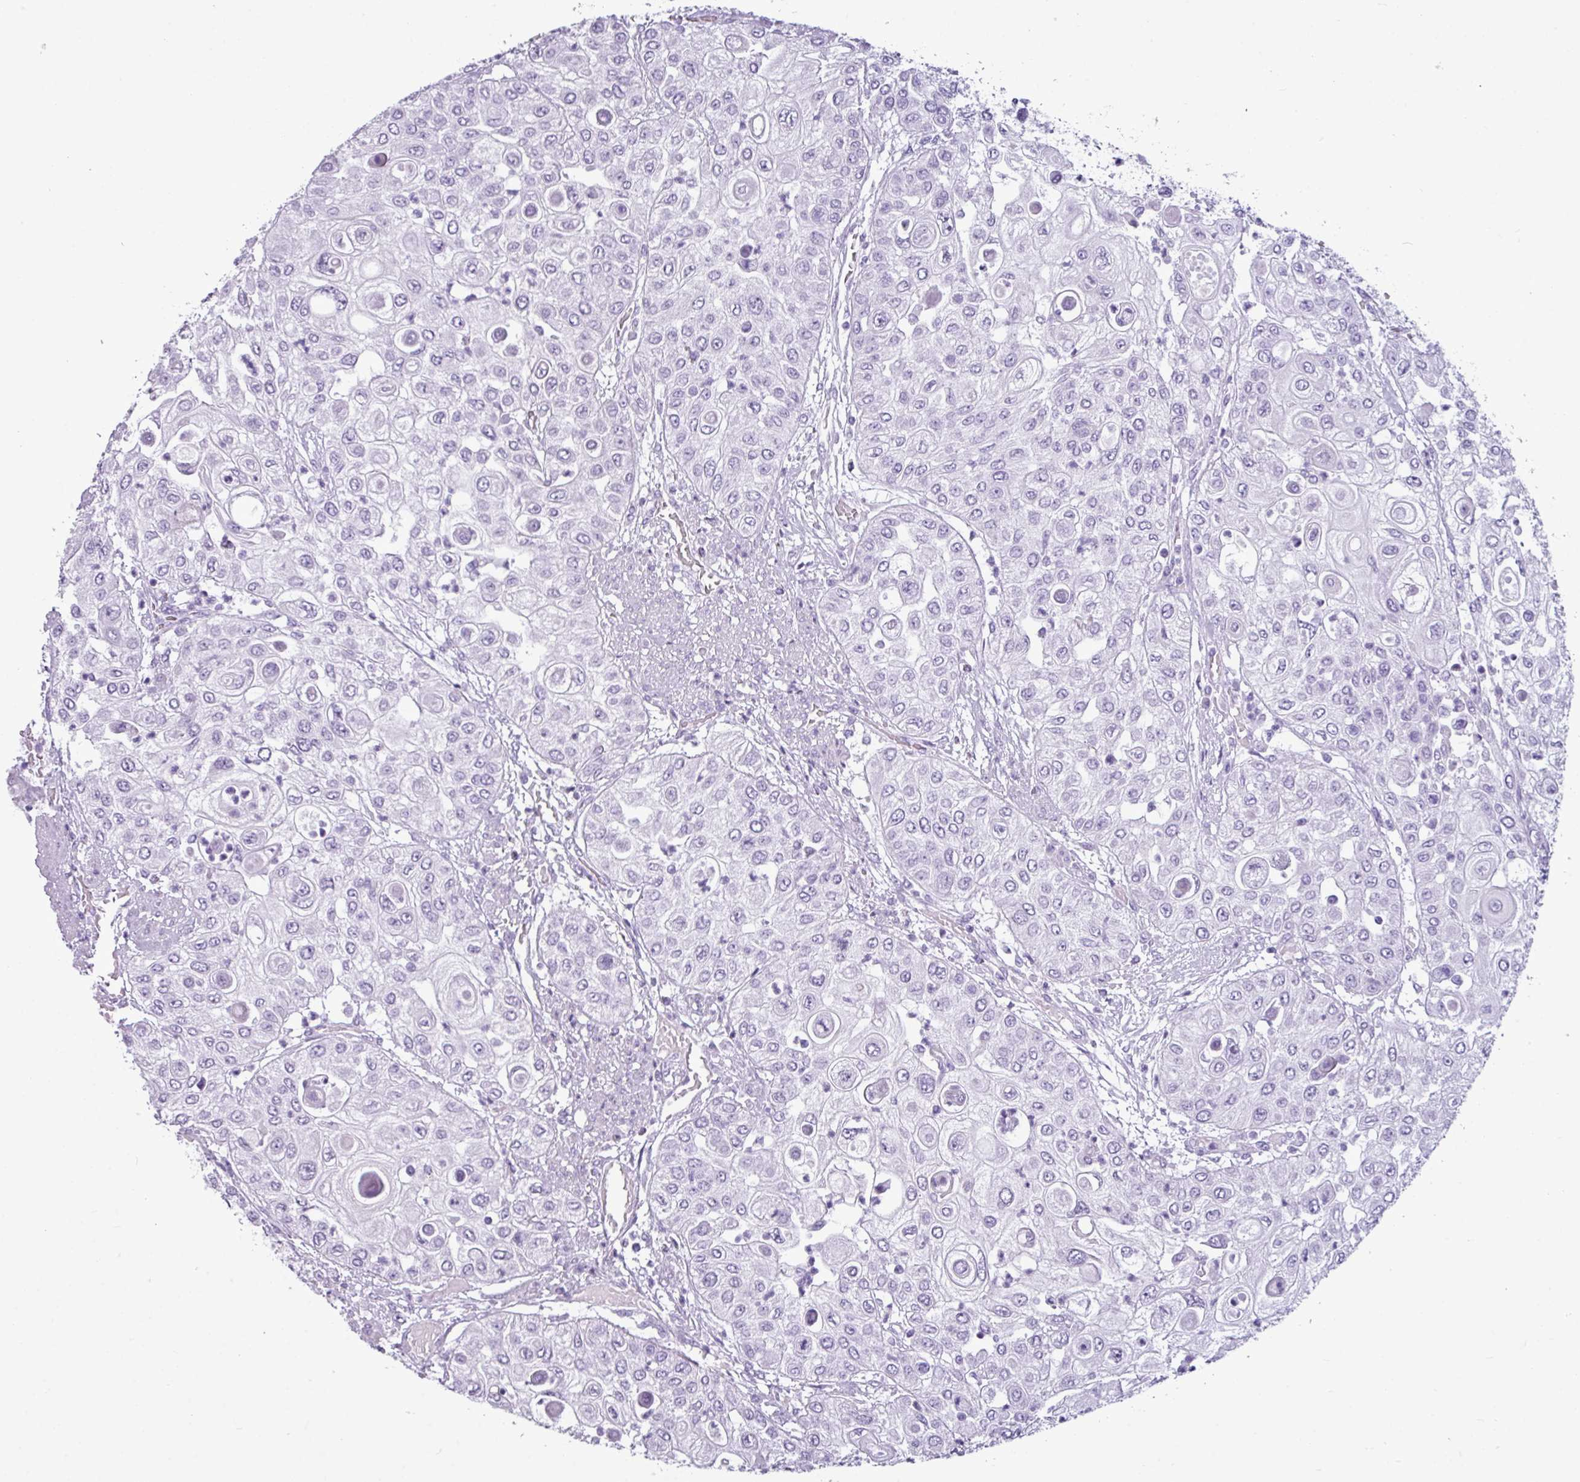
{"staining": {"intensity": "negative", "quantity": "none", "location": "none"}, "tissue": "urothelial cancer", "cell_type": "Tumor cells", "image_type": "cancer", "snomed": [{"axis": "morphology", "description": "Urothelial carcinoma, High grade"}, {"axis": "topography", "description": "Urinary bladder"}], "caption": "Urothelial cancer stained for a protein using immunohistochemistry exhibits no expression tumor cells.", "gene": "AMY1B", "patient": {"sex": "female", "age": 79}}